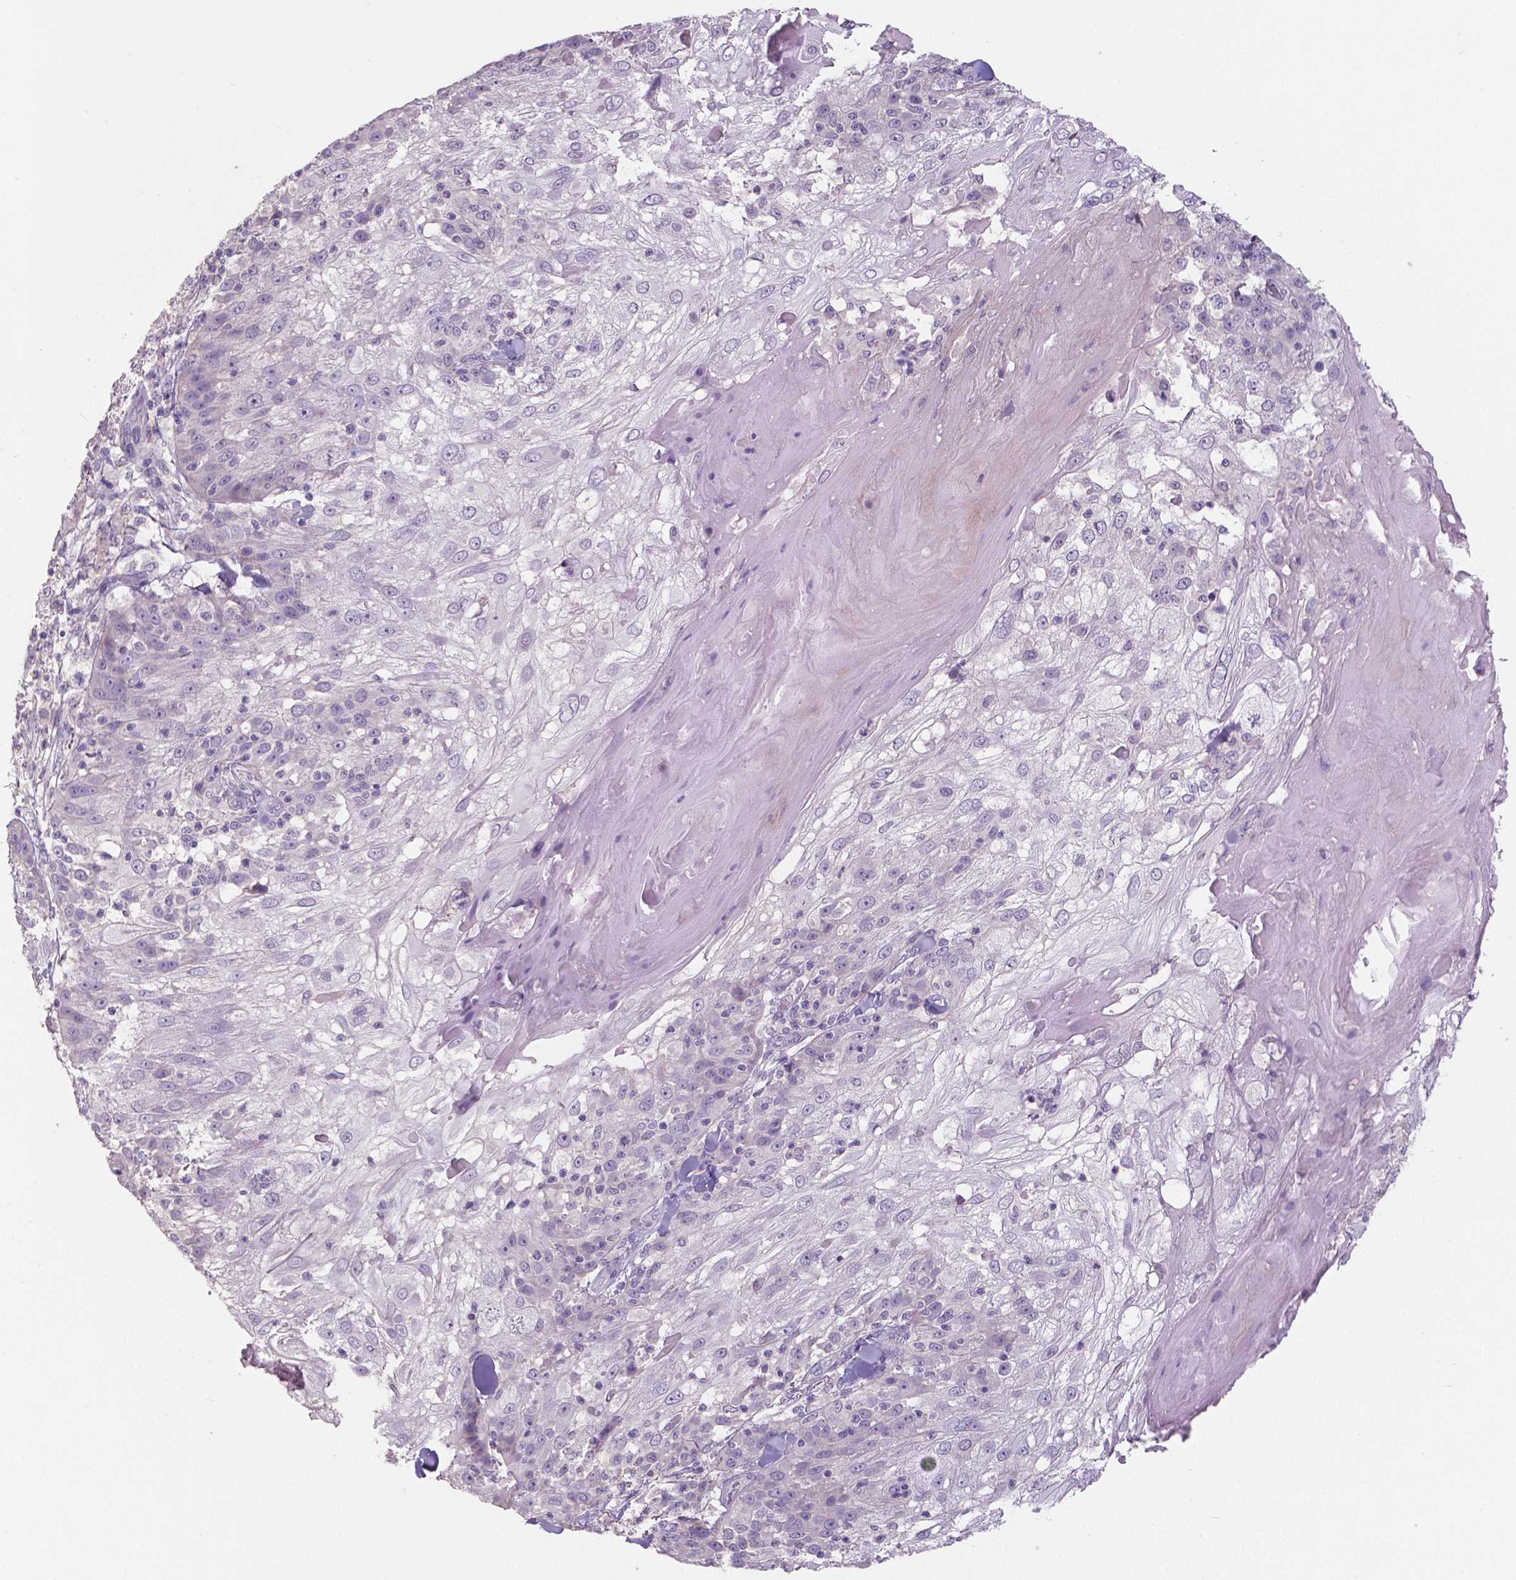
{"staining": {"intensity": "negative", "quantity": "none", "location": "none"}, "tissue": "skin cancer", "cell_type": "Tumor cells", "image_type": "cancer", "snomed": [{"axis": "morphology", "description": "Normal tissue, NOS"}, {"axis": "morphology", "description": "Squamous cell carcinoma, NOS"}, {"axis": "topography", "description": "Skin"}], "caption": "The micrograph displays no staining of tumor cells in skin cancer.", "gene": "CRMP1", "patient": {"sex": "female", "age": 83}}